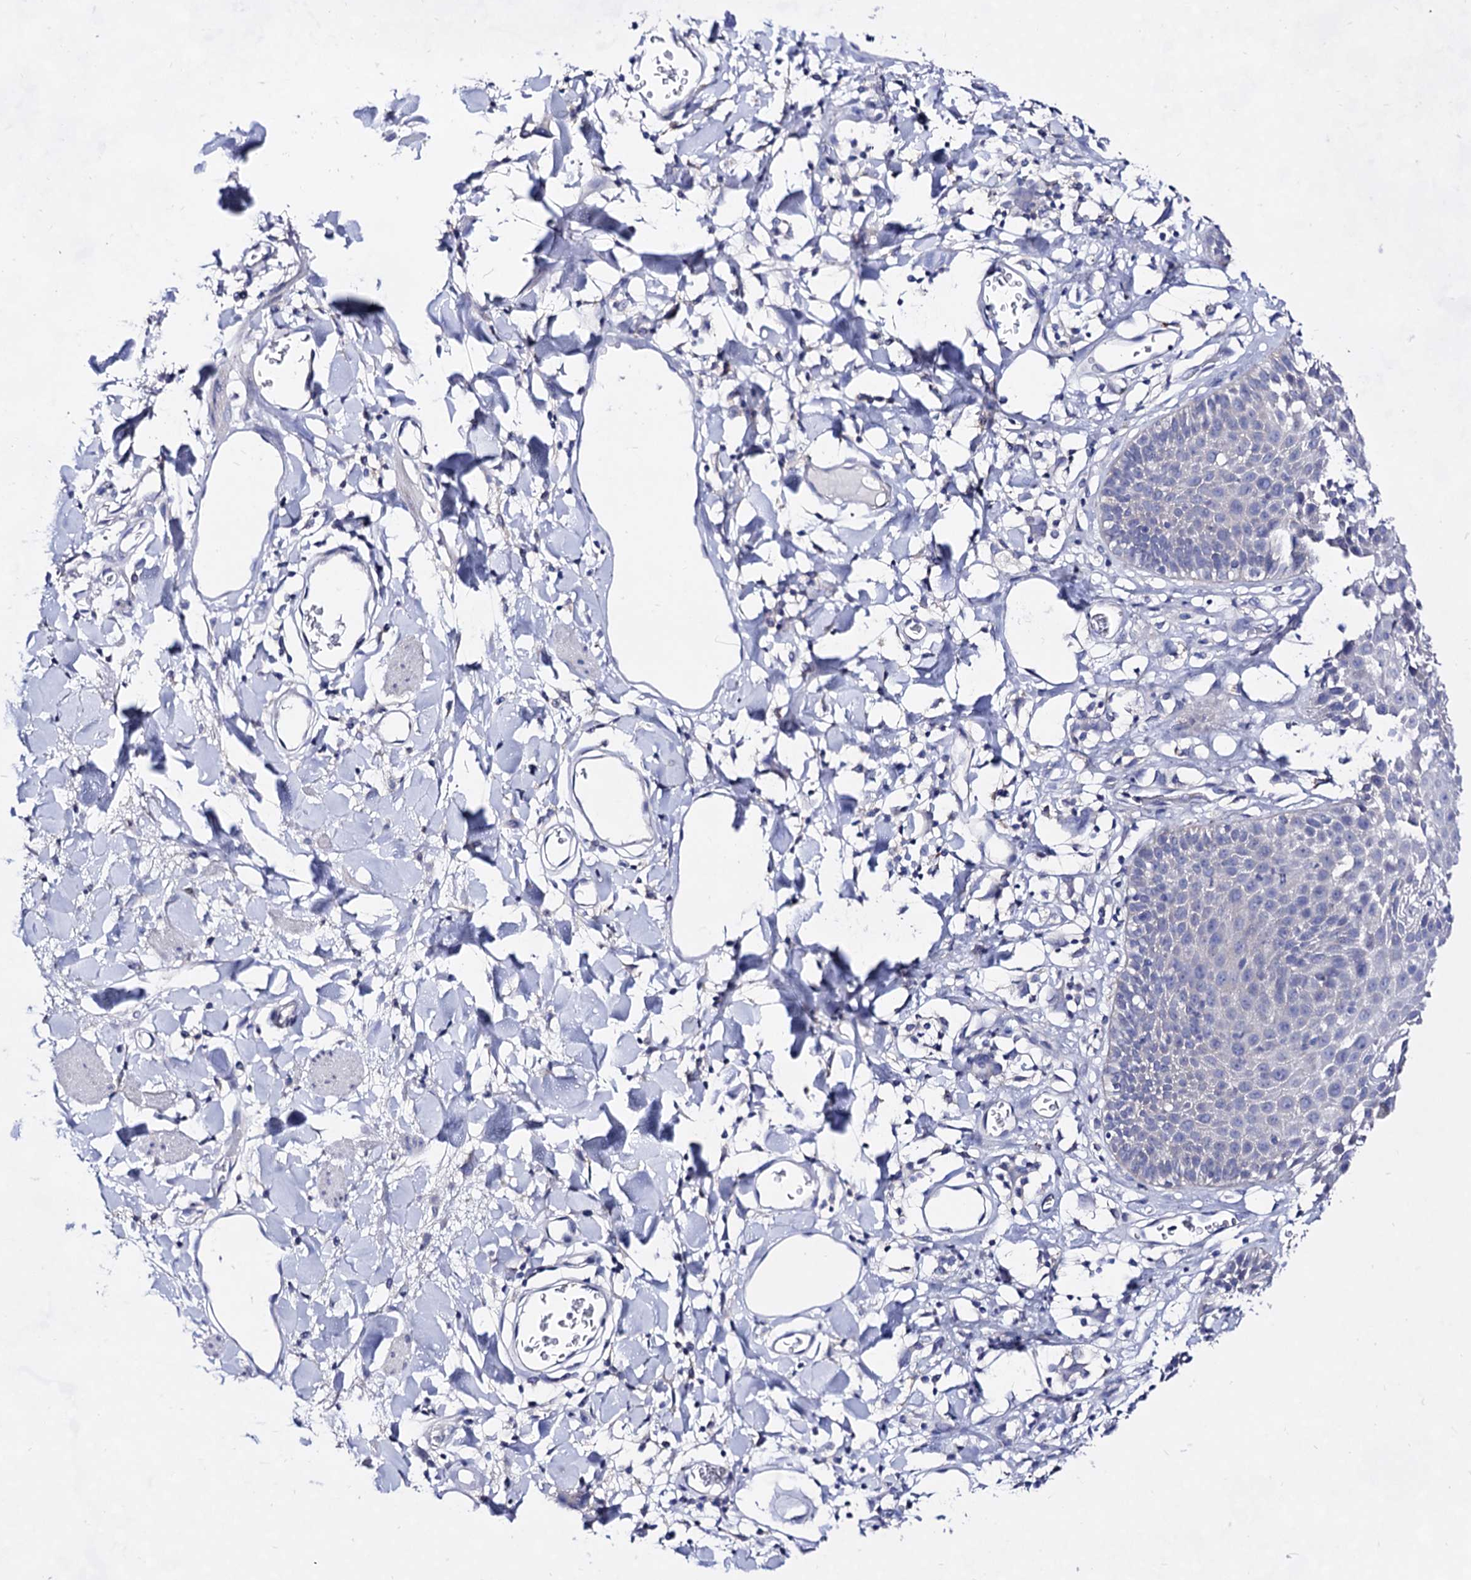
{"staining": {"intensity": "negative", "quantity": "none", "location": "none"}, "tissue": "skin", "cell_type": "Epidermal cells", "image_type": "normal", "snomed": [{"axis": "morphology", "description": "Normal tissue, NOS"}, {"axis": "topography", "description": "Vulva"}], "caption": "High magnification brightfield microscopy of normal skin stained with DAB (brown) and counterstained with hematoxylin (blue): epidermal cells show no significant staining.", "gene": "PLIN1", "patient": {"sex": "female", "age": 68}}